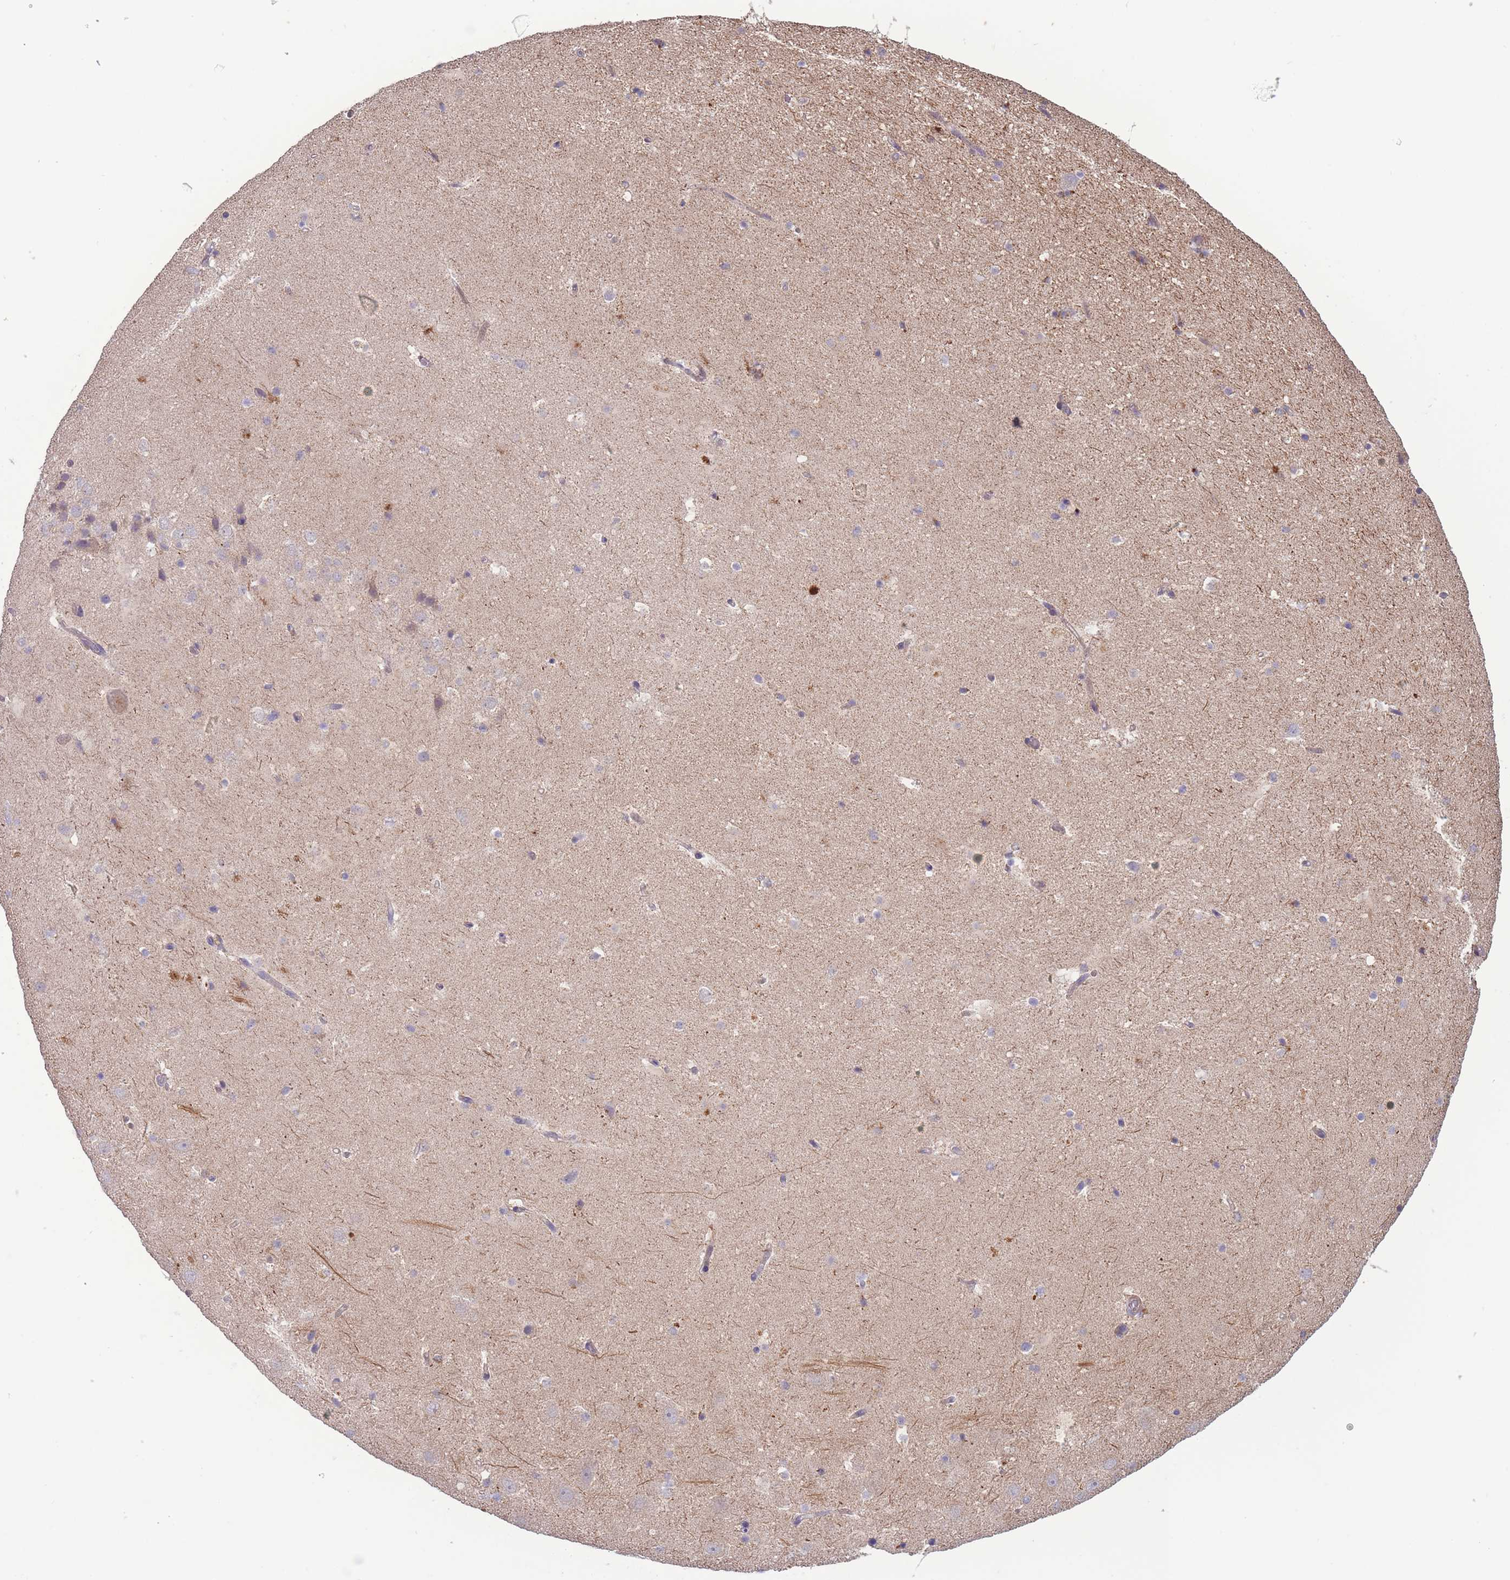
{"staining": {"intensity": "negative", "quantity": "none", "location": "none"}, "tissue": "hippocampus", "cell_type": "Glial cells", "image_type": "normal", "snomed": [{"axis": "morphology", "description": "Normal tissue, NOS"}, {"axis": "topography", "description": "Hippocampus"}], "caption": "Immunohistochemistry (IHC) of normal hippocampus shows no staining in glial cells.", "gene": "SLC25A42", "patient": {"sex": "male", "age": 37}}